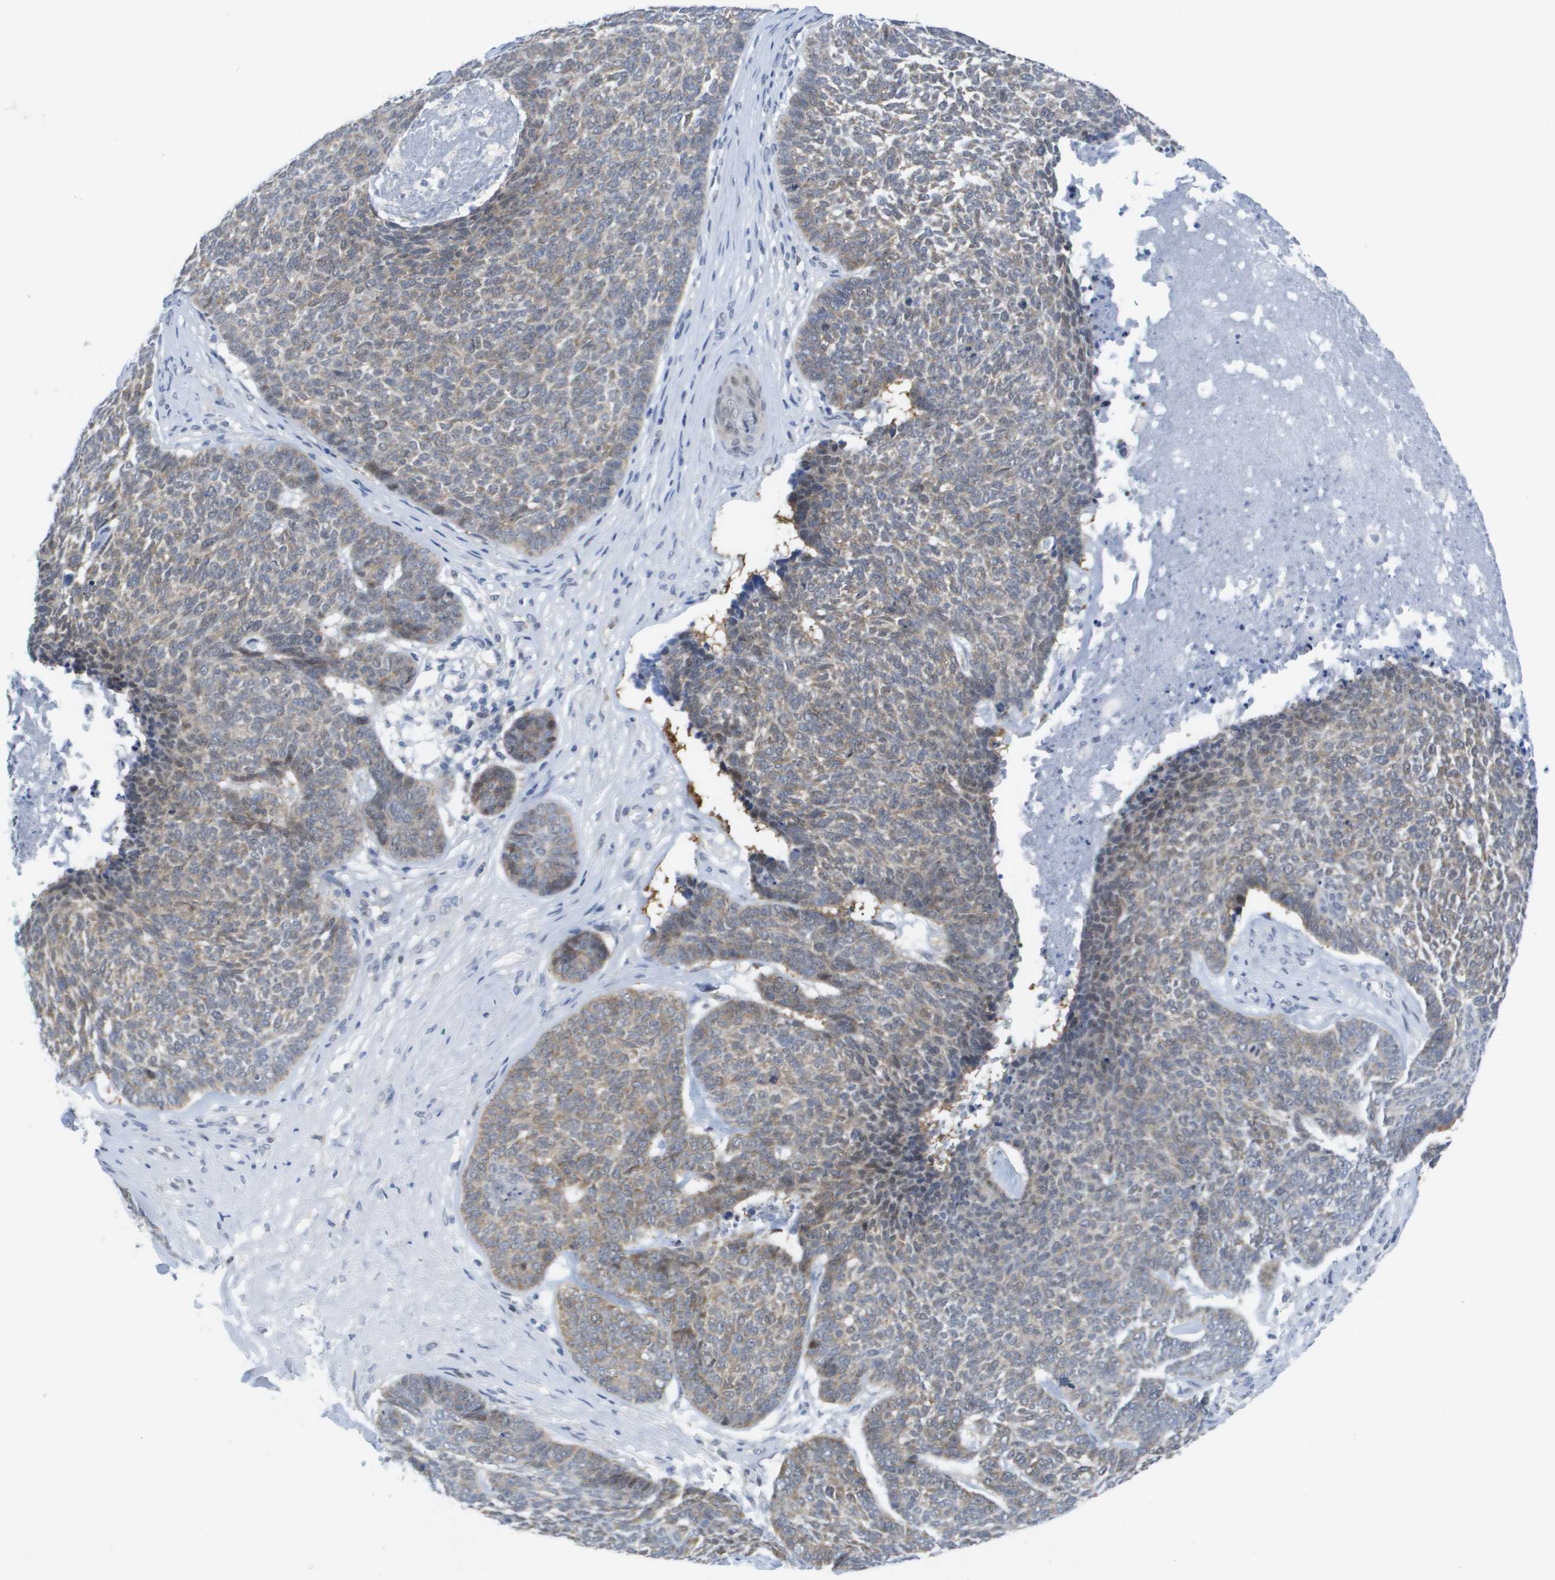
{"staining": {"intensity": "moderate", "quantity": "25%-75%", "location": "cytoplasmic/membranous"}, "tissue": "skin cancer", "cell_type": "Tumor cells", "image_type": "cancer", "snomed": [{"axis": "morphology", "description": "Basal cell carcinoma"}, {"axis": "topography", "description": "Skin"}], "caption": "Human basal cell carcinoma (skin) stained for a protein (brown) displays moderate cytoplasmic/membranous positive expression in about 25%-75% of tumor cells.", "gene": "FKBP4", "patient": {"sex": "male", "age": 84}}